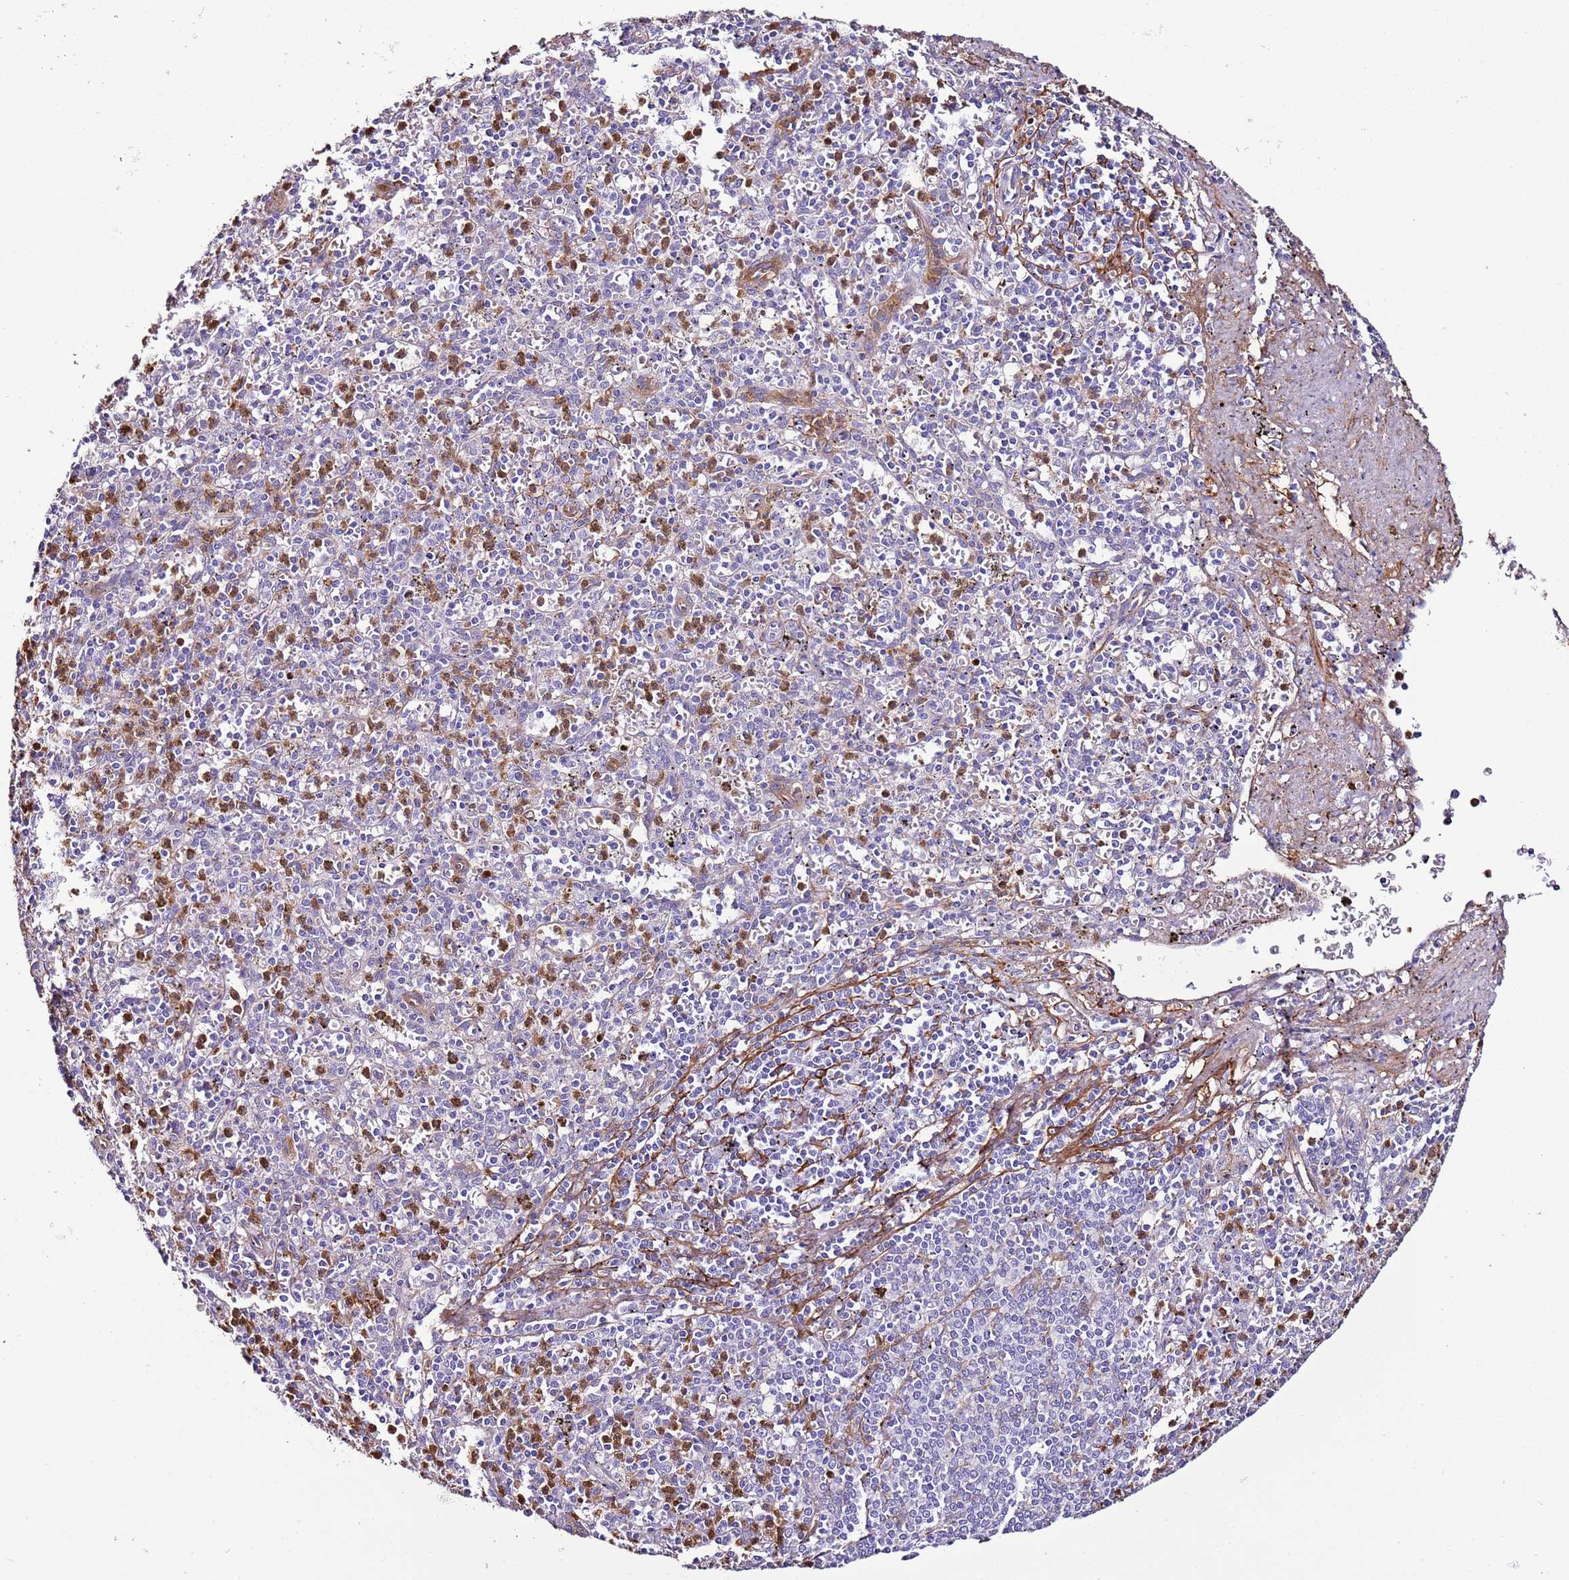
{"staining": {"intensity": "moderate", "quantity": "<25%", "location": "cytoplasmic/membranous"}, "tissue": "spleen", "cell_type": "Cells in red pulp", "image_type": "normal", "snomed": [{"axis": "morphology", "description": "Normal tissue, NOS"}, {"axis": "topography", "description": "Spleen"}], "caption": "The photomicrograph reveals a brown stain indicating the presence of a protein in the cytoplasmic/membranous of cells in red pulp in spleen. (IHC, brightfield microscopy, high magnification).", "gene": "FAM174C", "patient": {"sex": "male", "age": 72}}